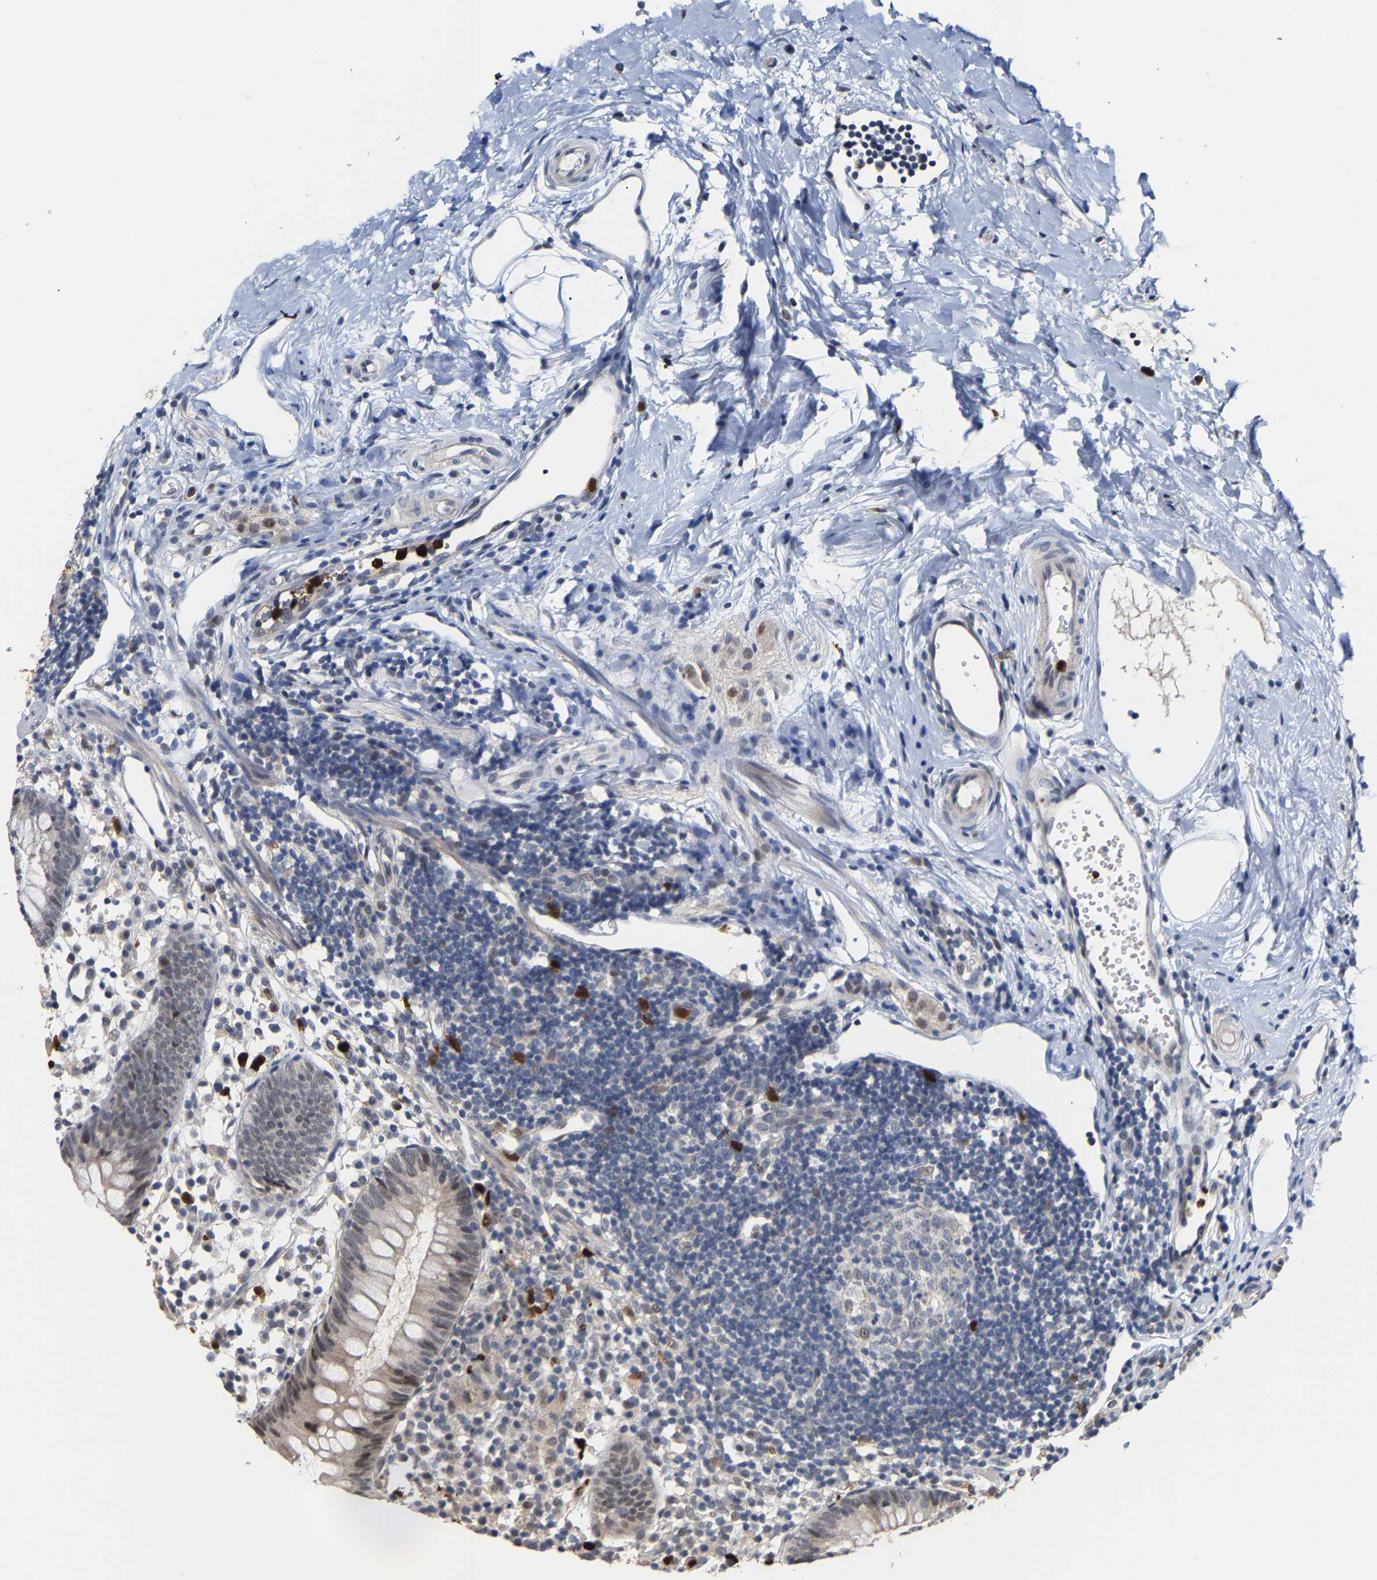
{"staining": {"intensity": "weak", "quantity": "<25%", "location": "cytoplasmic/membranous,nuclear"}, "tissue": "appendix", "cell_type": "Glandular cells", "image_type": "normal", "snomed": [{"axis": "morphology", "description": "Normal tissue, NOS"}, {"axis": "topography", "description": "Appendix"}], "caption": "A photomicrograph of appendix stained for a protein displays no brown staining in glandular cells. (Brightfield microscopy of DAB IHC at high magnification).", "gene": "TDRD7", "patient": {"sex": "female", "age": 20}}